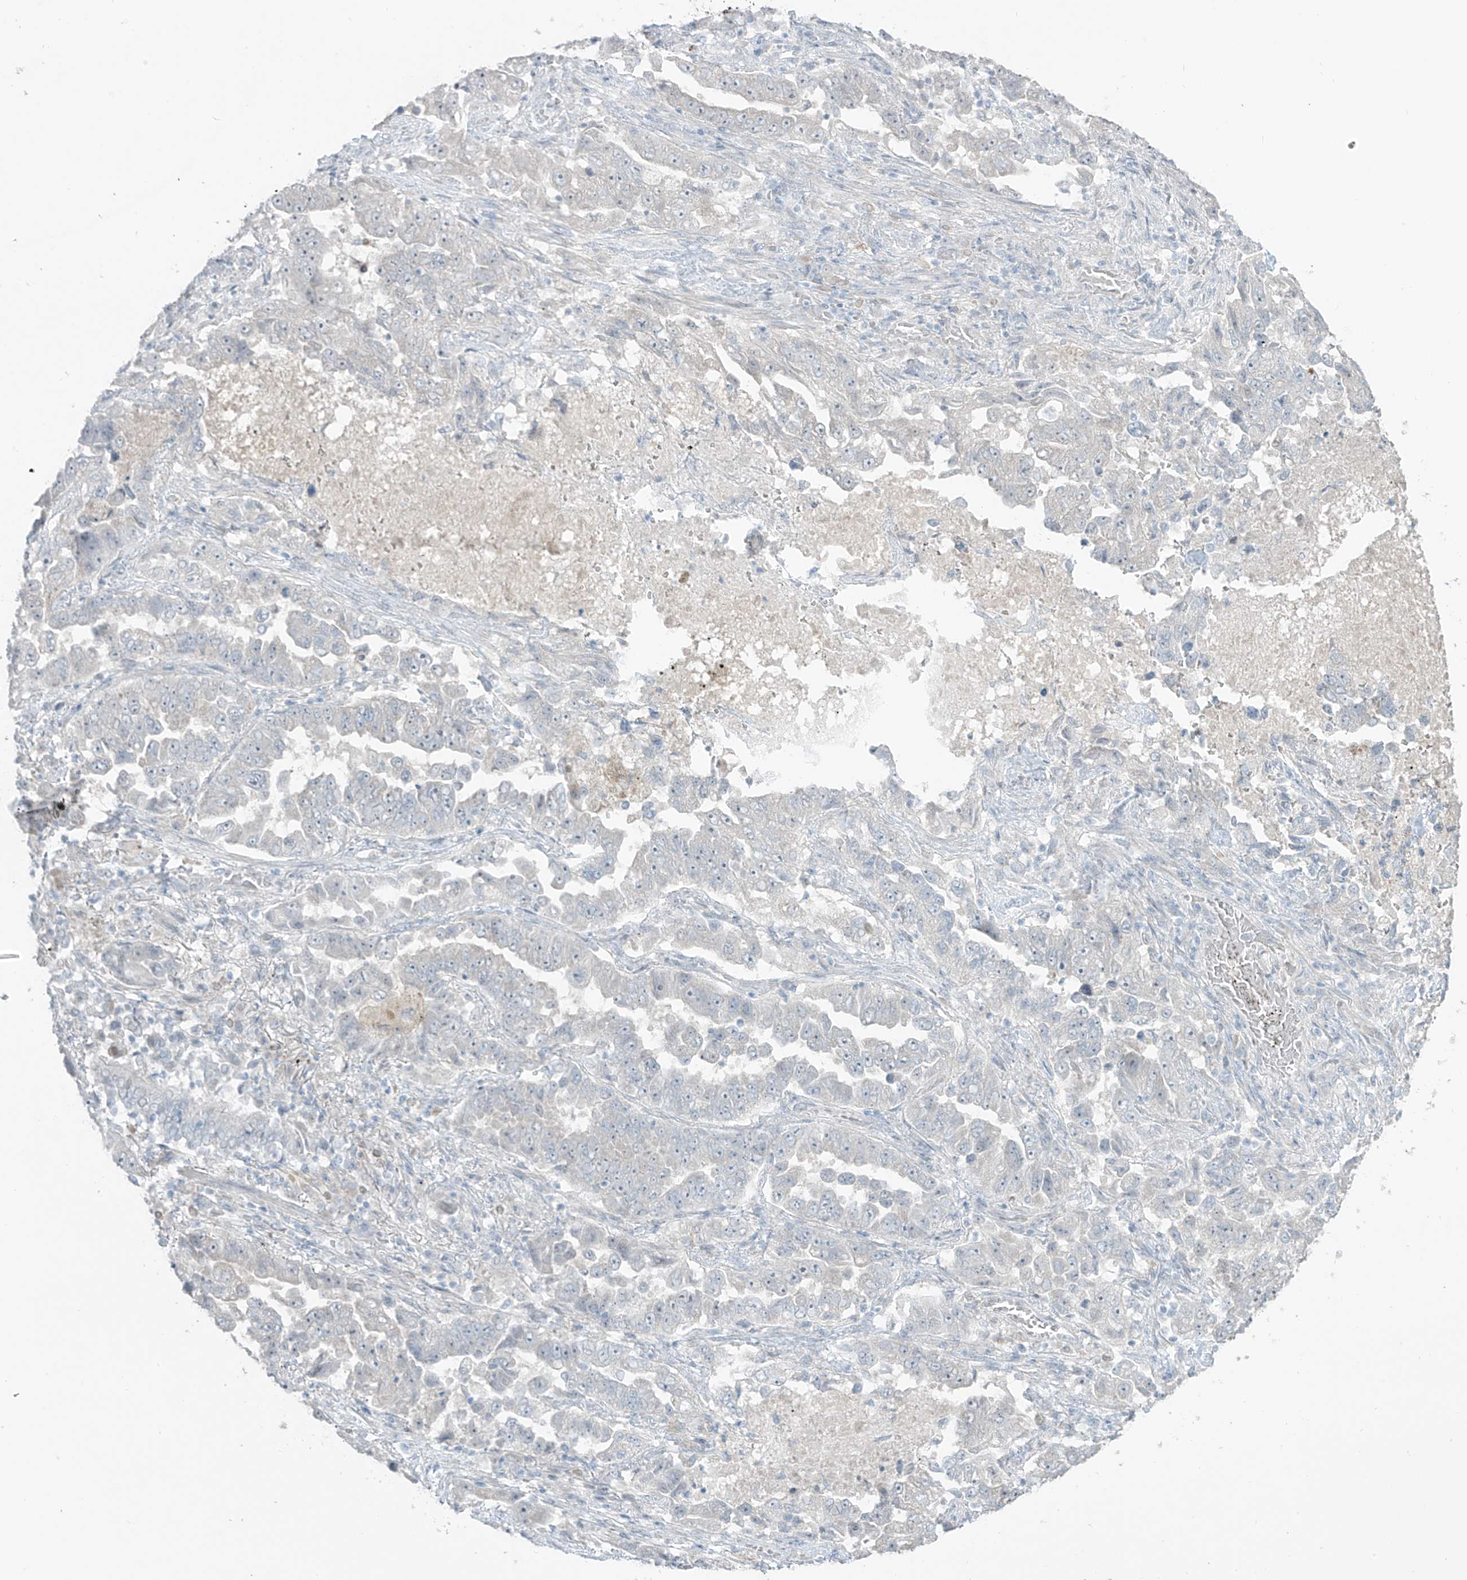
{"staining": {"intensity": "negative", "quantity": "none", "location": "none"}, "tissue": "lung cancer", "cell_type": "Tumor cells", "image_type": "cancer", "snomed": [{"axis": "morphology", "description": "Adenocarcinoma, NOS"}, {"axis": "topography", "description": "Lung"}], "caption": "The IHC histopathology image has no significant positivity in tumor cells of adenocarcinoma (lung) tissue. Brightfield microscopy of immunohistochemistry (IHC) stained with DAB (3,3'-diaminobenzidine) (brown) and hematoxylin (blue), captured at high magnification.", "gene": "PRDM6", "patient": {"sex": "female", "age": 51}}